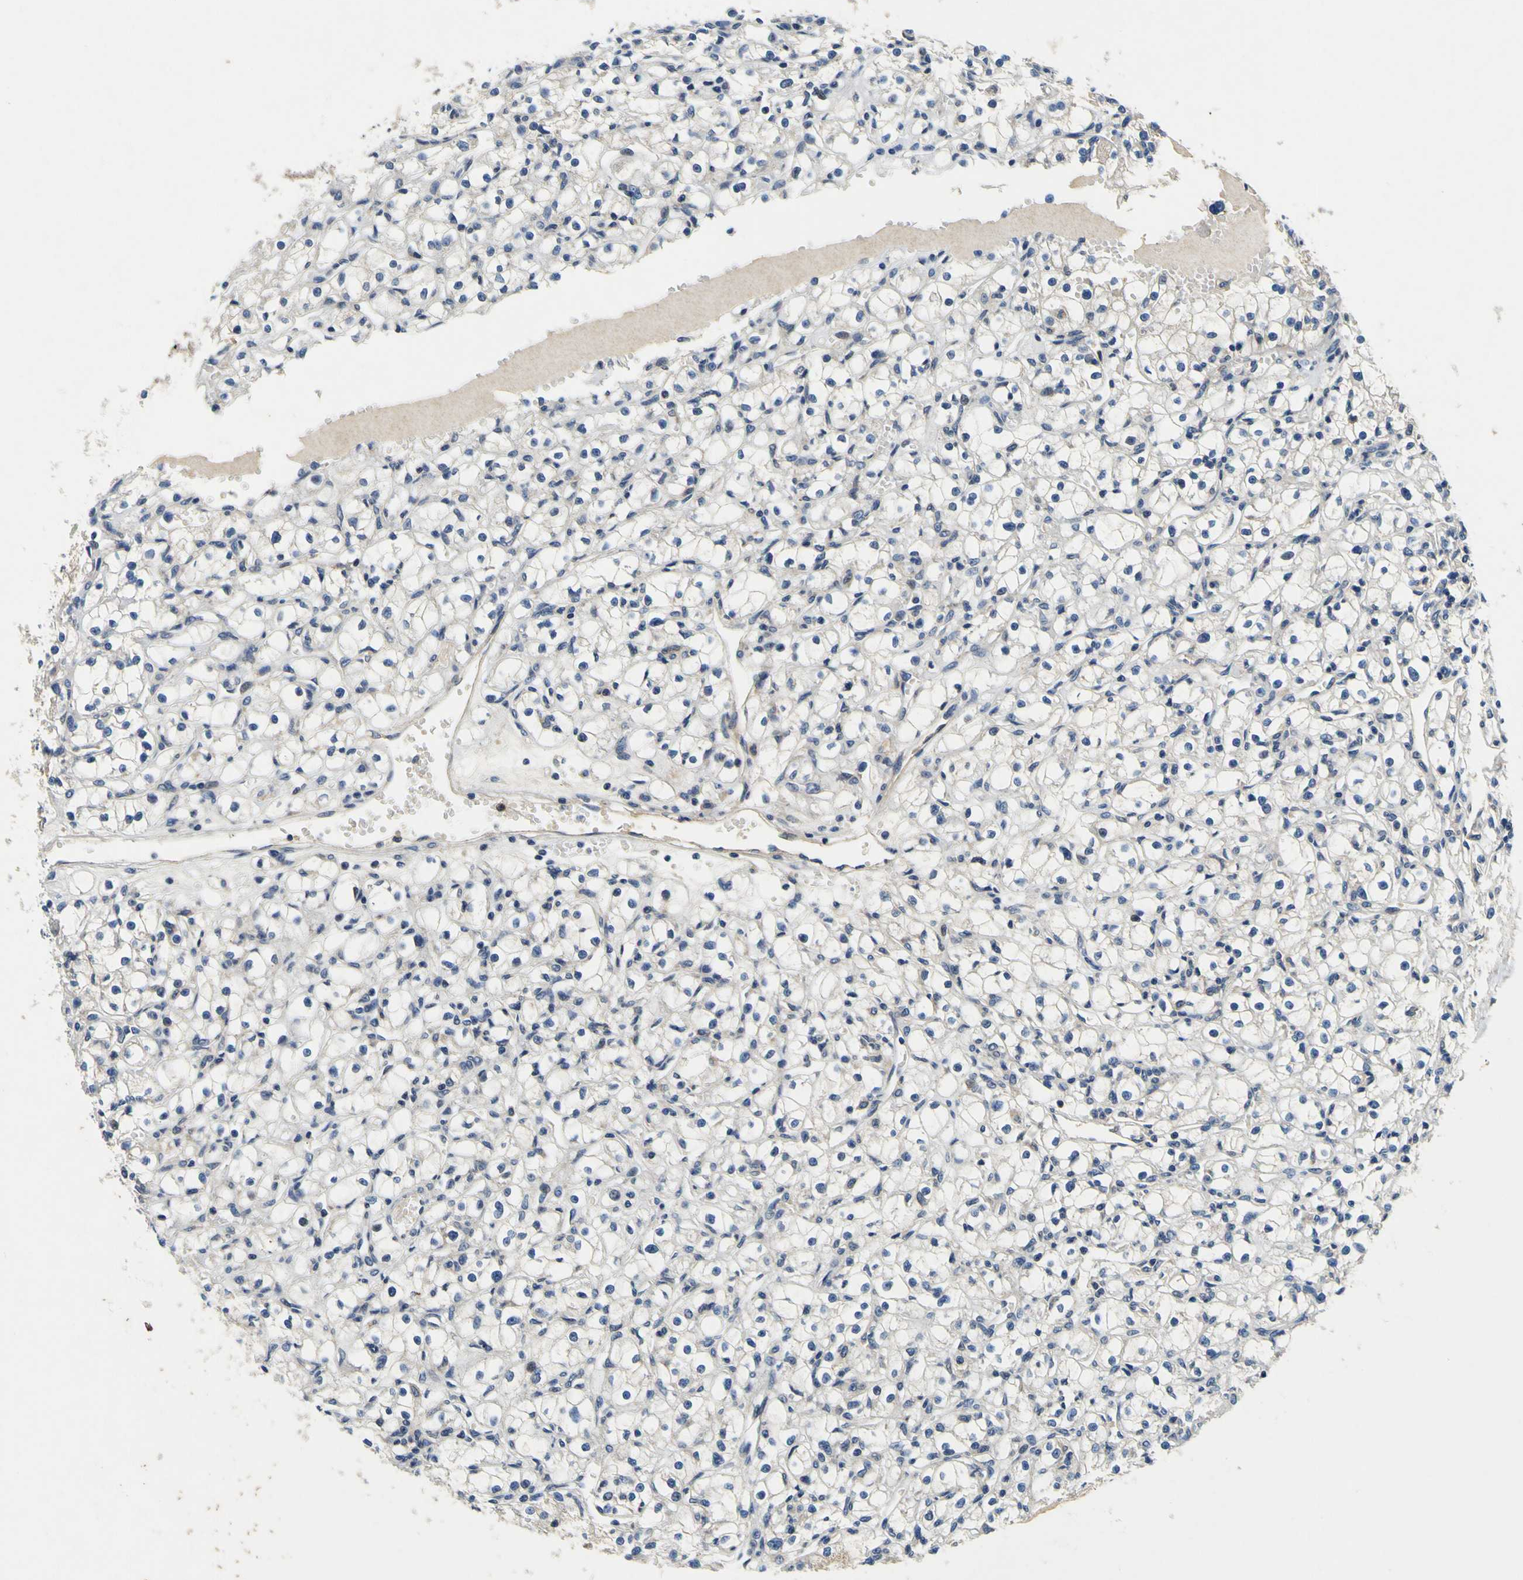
{"staining": {"intensity": "negative", "quantity": "none", "location": "none"}, "tissue": "renal cancer", "cell_type": "Tumor cells", "image_type": "cancer", "snomed": [{"axis": "morphology", "description": "Adenocarcinoma, NOS"}, {"axis": "topography", "description": "Kidney"}], "caption": "This is a photomicrograph of immunohistochemistry staining of renal adenocarcinoma, which shows no staining in tumor cells.", "gene": "EPHB4", "patient": {"sex": "male", "age": 56}}